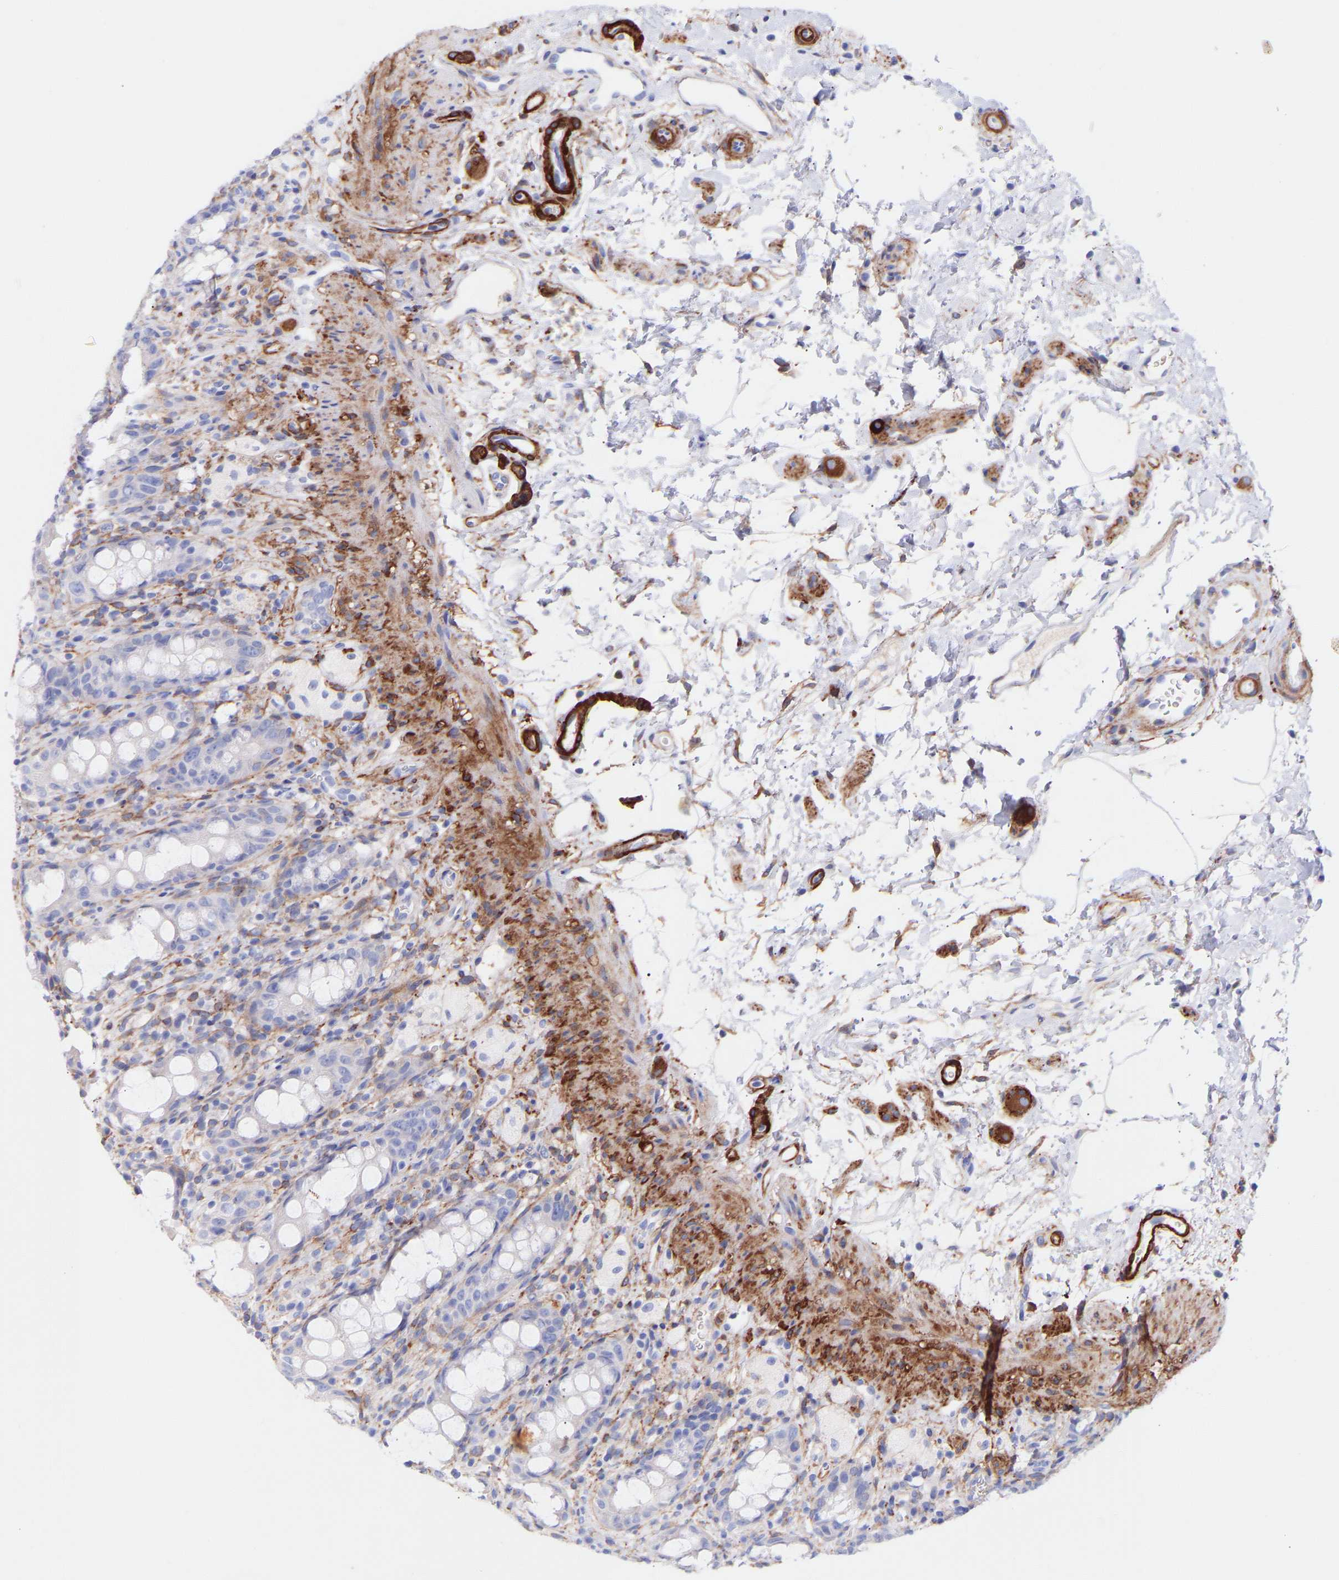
{"staining": {"intensity": "negative", "quantity": "none", "location": "none"}, "tissue": "rectum", "cell_type": "Glandular cells", "image_type": "normal", "snomed": [{"axis": "morphology", "description": "Normal tissue, NOS"}, {"axis": "topography", "description": "Rectum"}], "caption": "DAB immunohistochemical staining of unremarkable rectum exhibits no significant positivity in glandular cells.", "gene": "AMPH", "patient": {"sex": "male", "age": 44}}